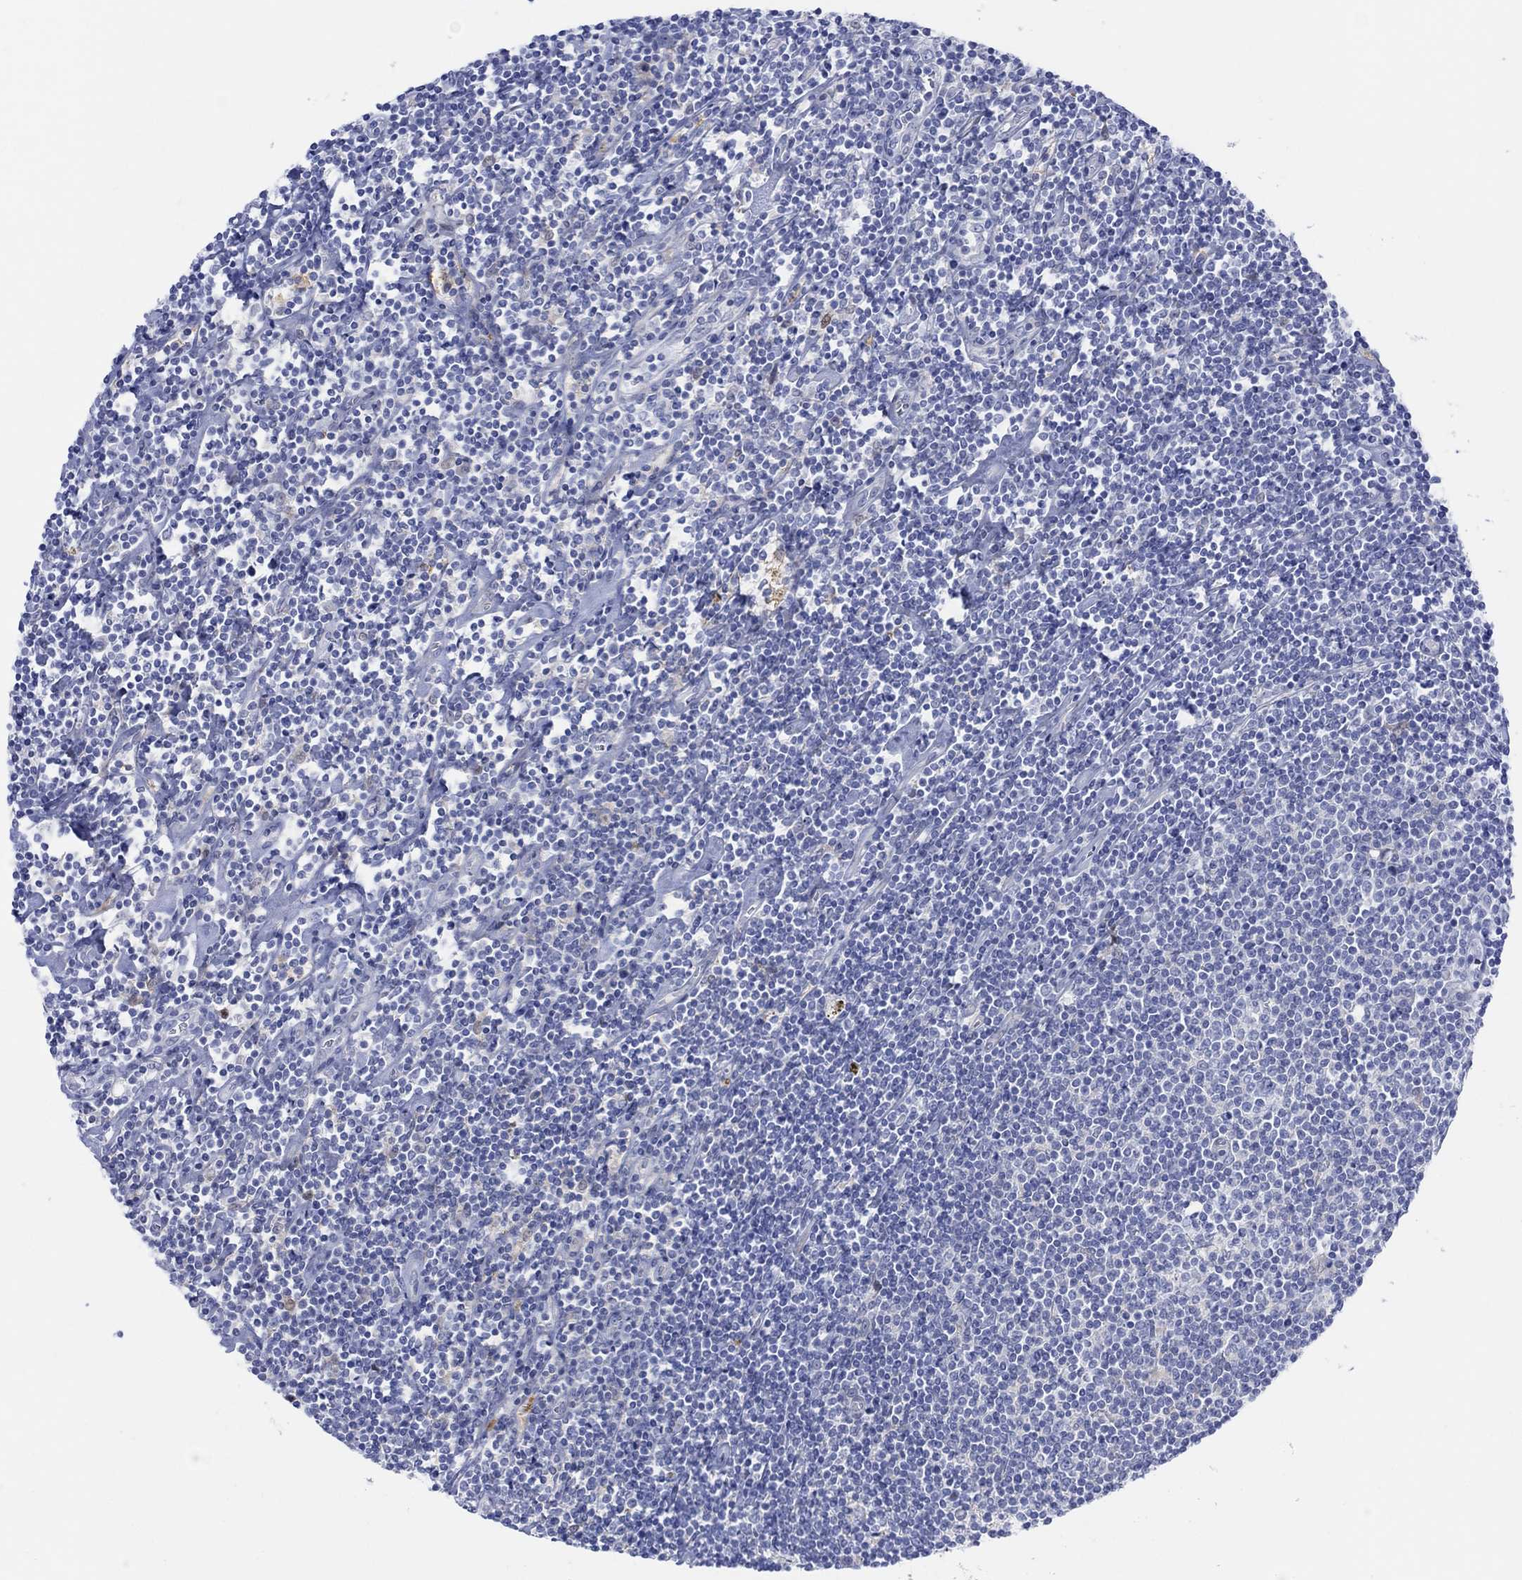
{"staining": {"intensity": "negative", "quantity": "none", "location": "none"}, "tissue": "lymphoma", "cell_type": "Tumor cells", "image_type": "cancer", "snomed": [{"axis": "morphology", "description": "Hodgkin's disease, NOS"}, {"axis": "topography", "description": "Lymph node"}], "caption": "Lymphoma was stained to show a protein in brown. There is no significant positivity in tumor cells.", "gene": "TLDC2", "patient": {"sex": "male", "age": 40}}